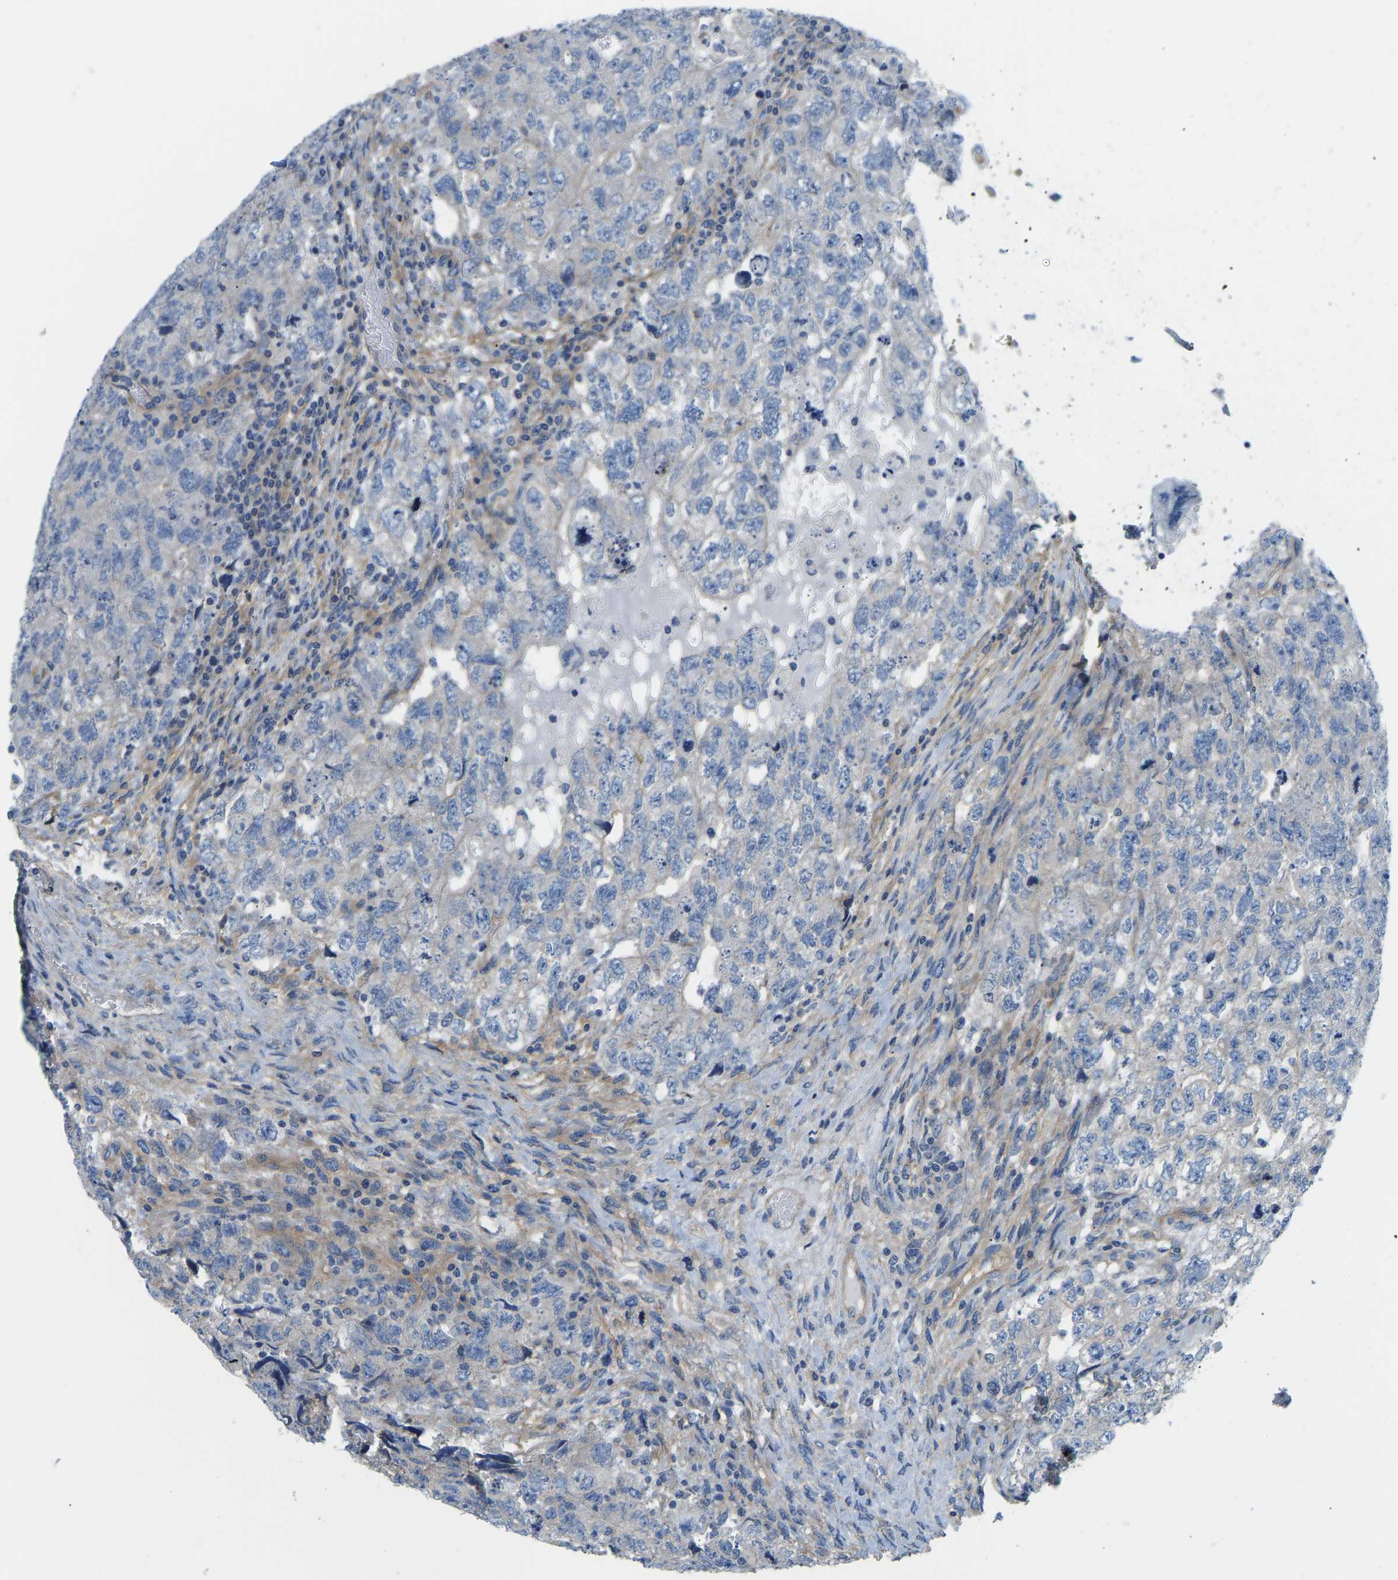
{"staining": {"intensity": "negative", "quantity": "none", "location": "none"}, "tissue": "testis cancer", "cell_type": "Tumor cells", "image_type": "cancer", "snomed": [{"axis": "morphology", "description": "Carcinoma, Embryonal, NOS"}, {"axis": "topography", "description": "Testis"}], "caption": "Immunohistochemical staining of human embryonal carcinoma (testis) reveals no significant expression in tumor cells.", "gene": "CHAD", "patient": {"sex": "male", "age": 36}}